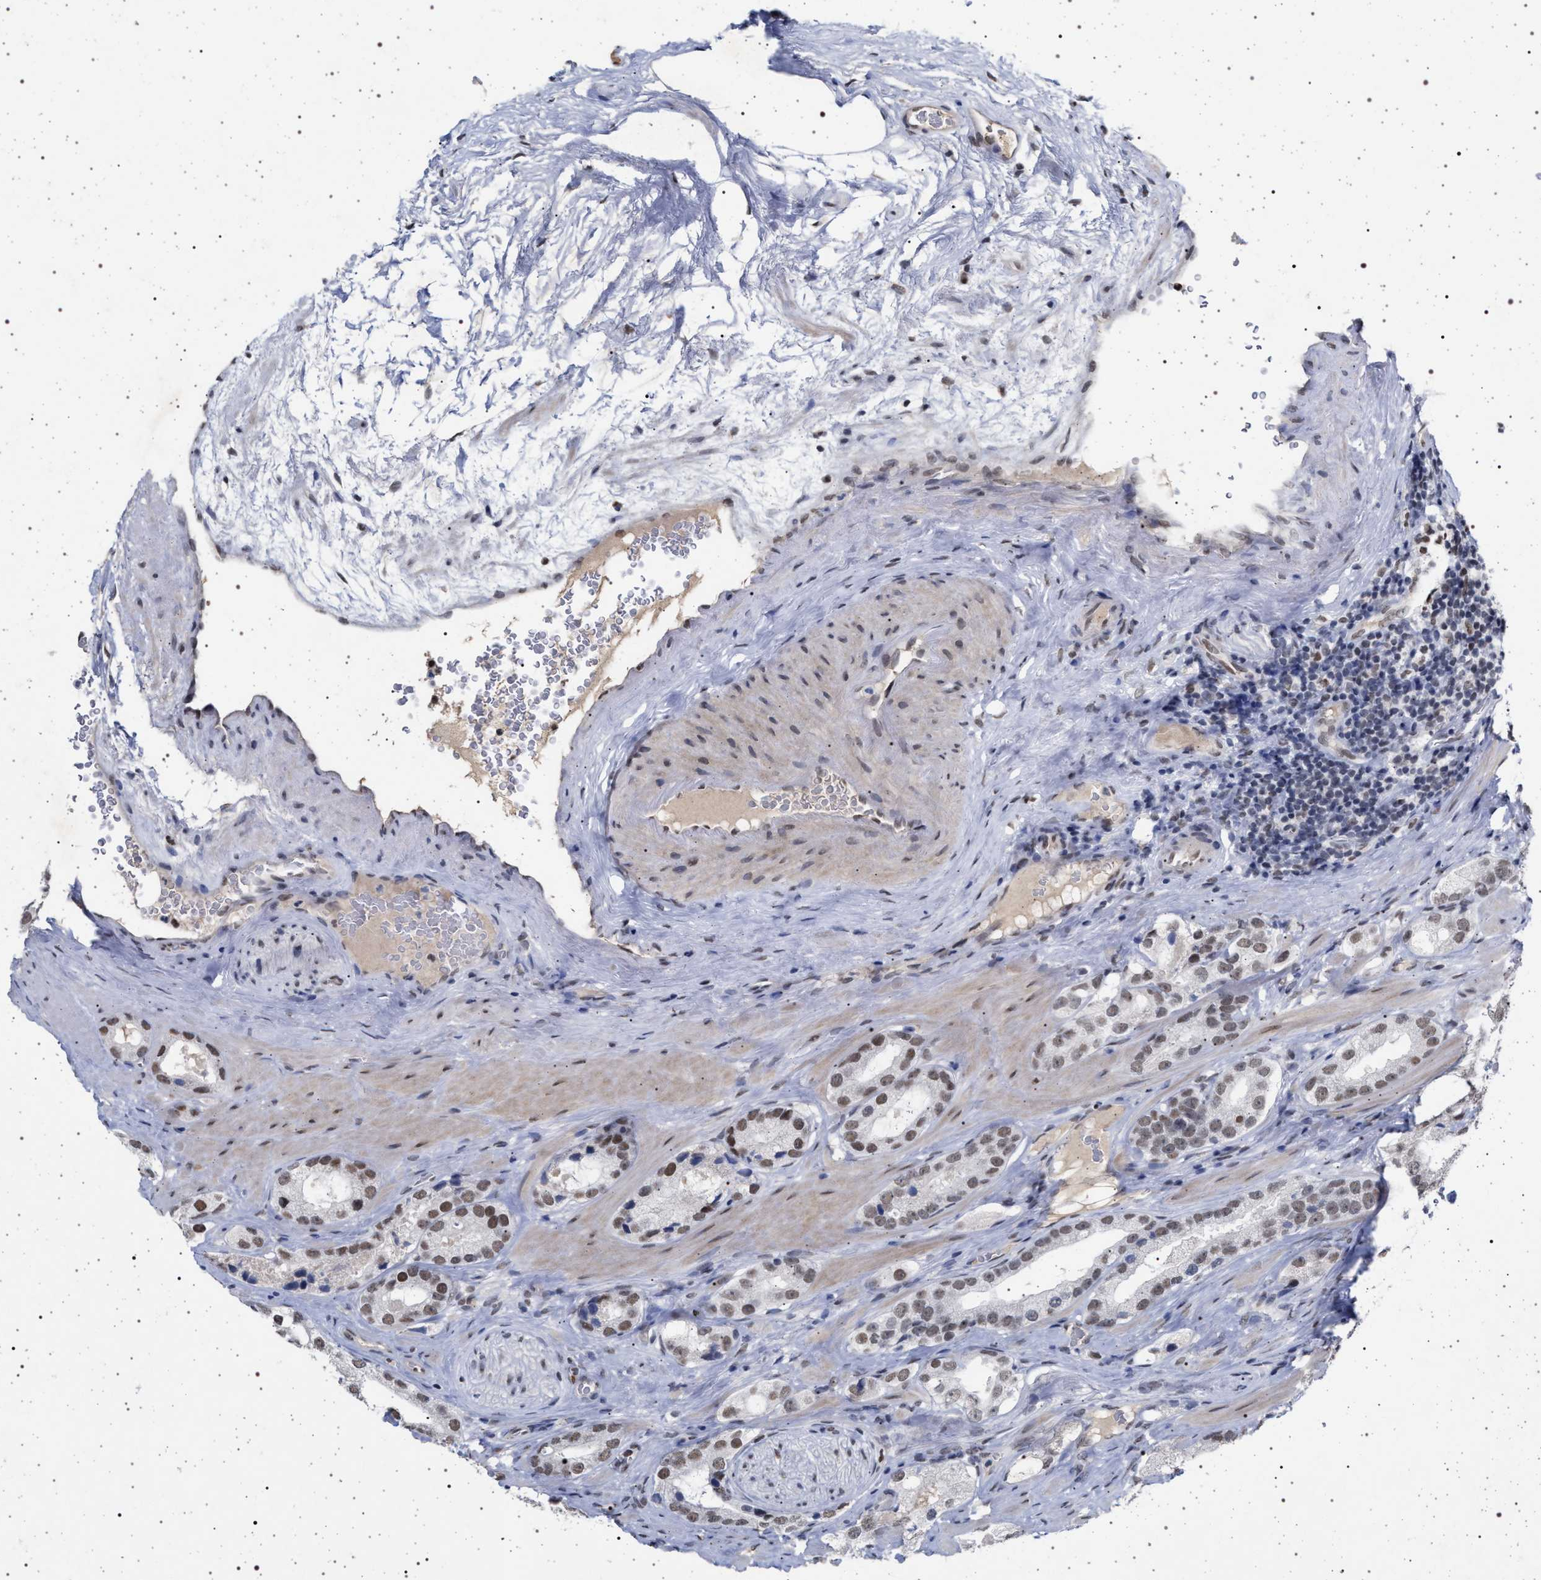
{"staining": {"intensity": "moderate", "quantity": ">75%", "location": "nuclear"}, "tissue": "prostate cancer", "cell_type": "Tumor cells", "image_type": "cancer", "snomed": [{"axis": "morphology", "description": "Adenocarcinoma, High grade"}, {"axis": "topography", "description": "Prostate"}], "caption": "Immunohistochemical staining of human prostate high-grade adenocarcinoma shows medium levels of moderate nuclear staining in approximately >75% of tumor cells.", "gene": "PHF12", "patient": {"sex": "male", "age": 63}}